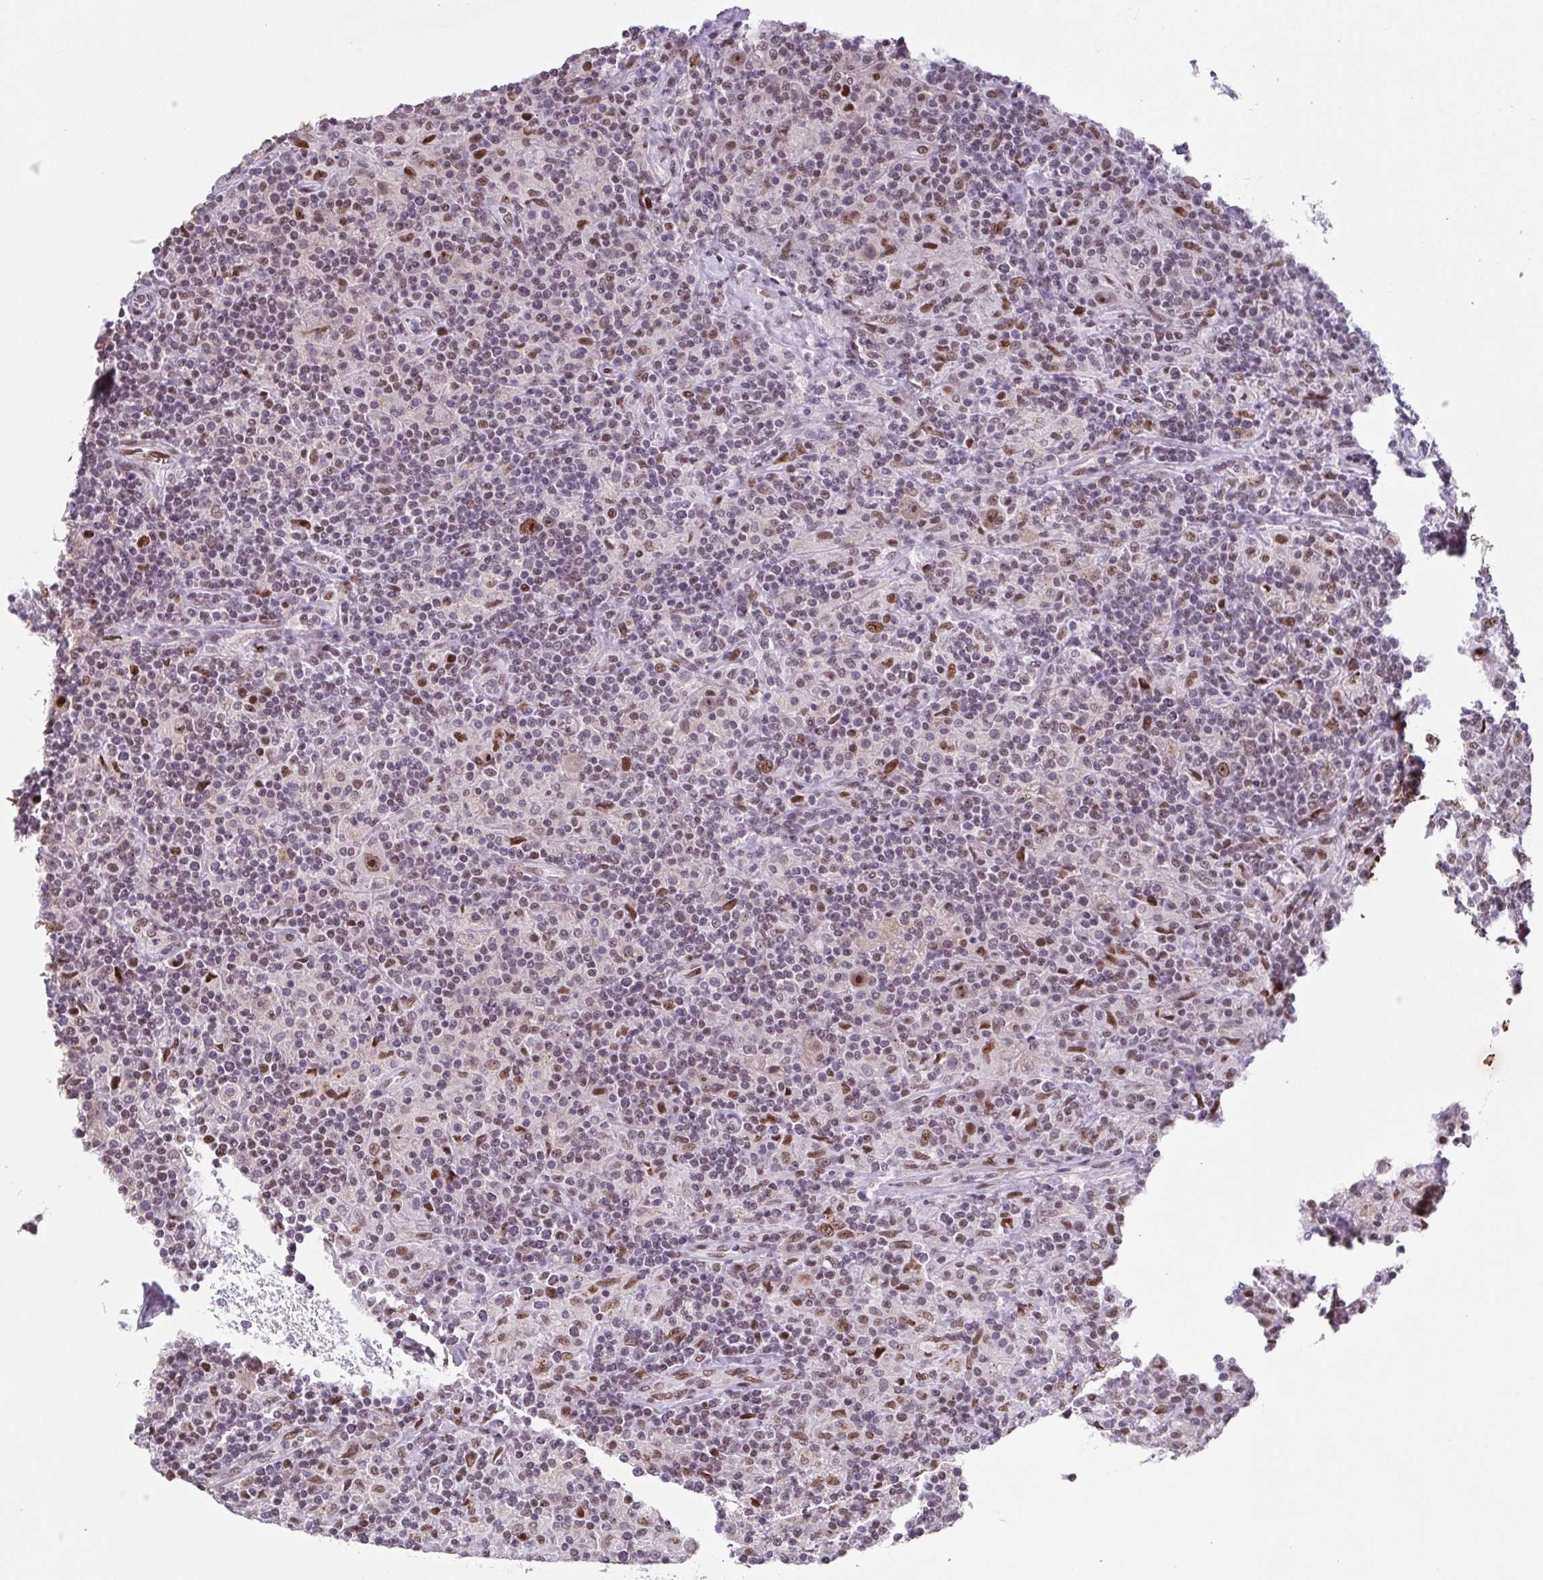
{"staining": {"intensity": "moderate", "quantity": "25%-75%", "location": "nuclear"}, "tissue": "lymphoma", "cell_type": "Tumor cells", "image_type": "cancer", "snomed": [{"axis": "morphology", "description": "Hodgkin's disease, NOS"}, {"axis": "topography", "description": "Lymph node"}], "caption": "The micrograph exhibits staining of Hodgkin's disease, revealing moderate nuclear protein positivity (brown color) within tumor cells. The staining was performed using DAB, with brown indicating positive protein expression. Nuclei are stained blue with hematoxylin.", "gene": "RB1", "patient": {"sex": "male", "age": 70}}